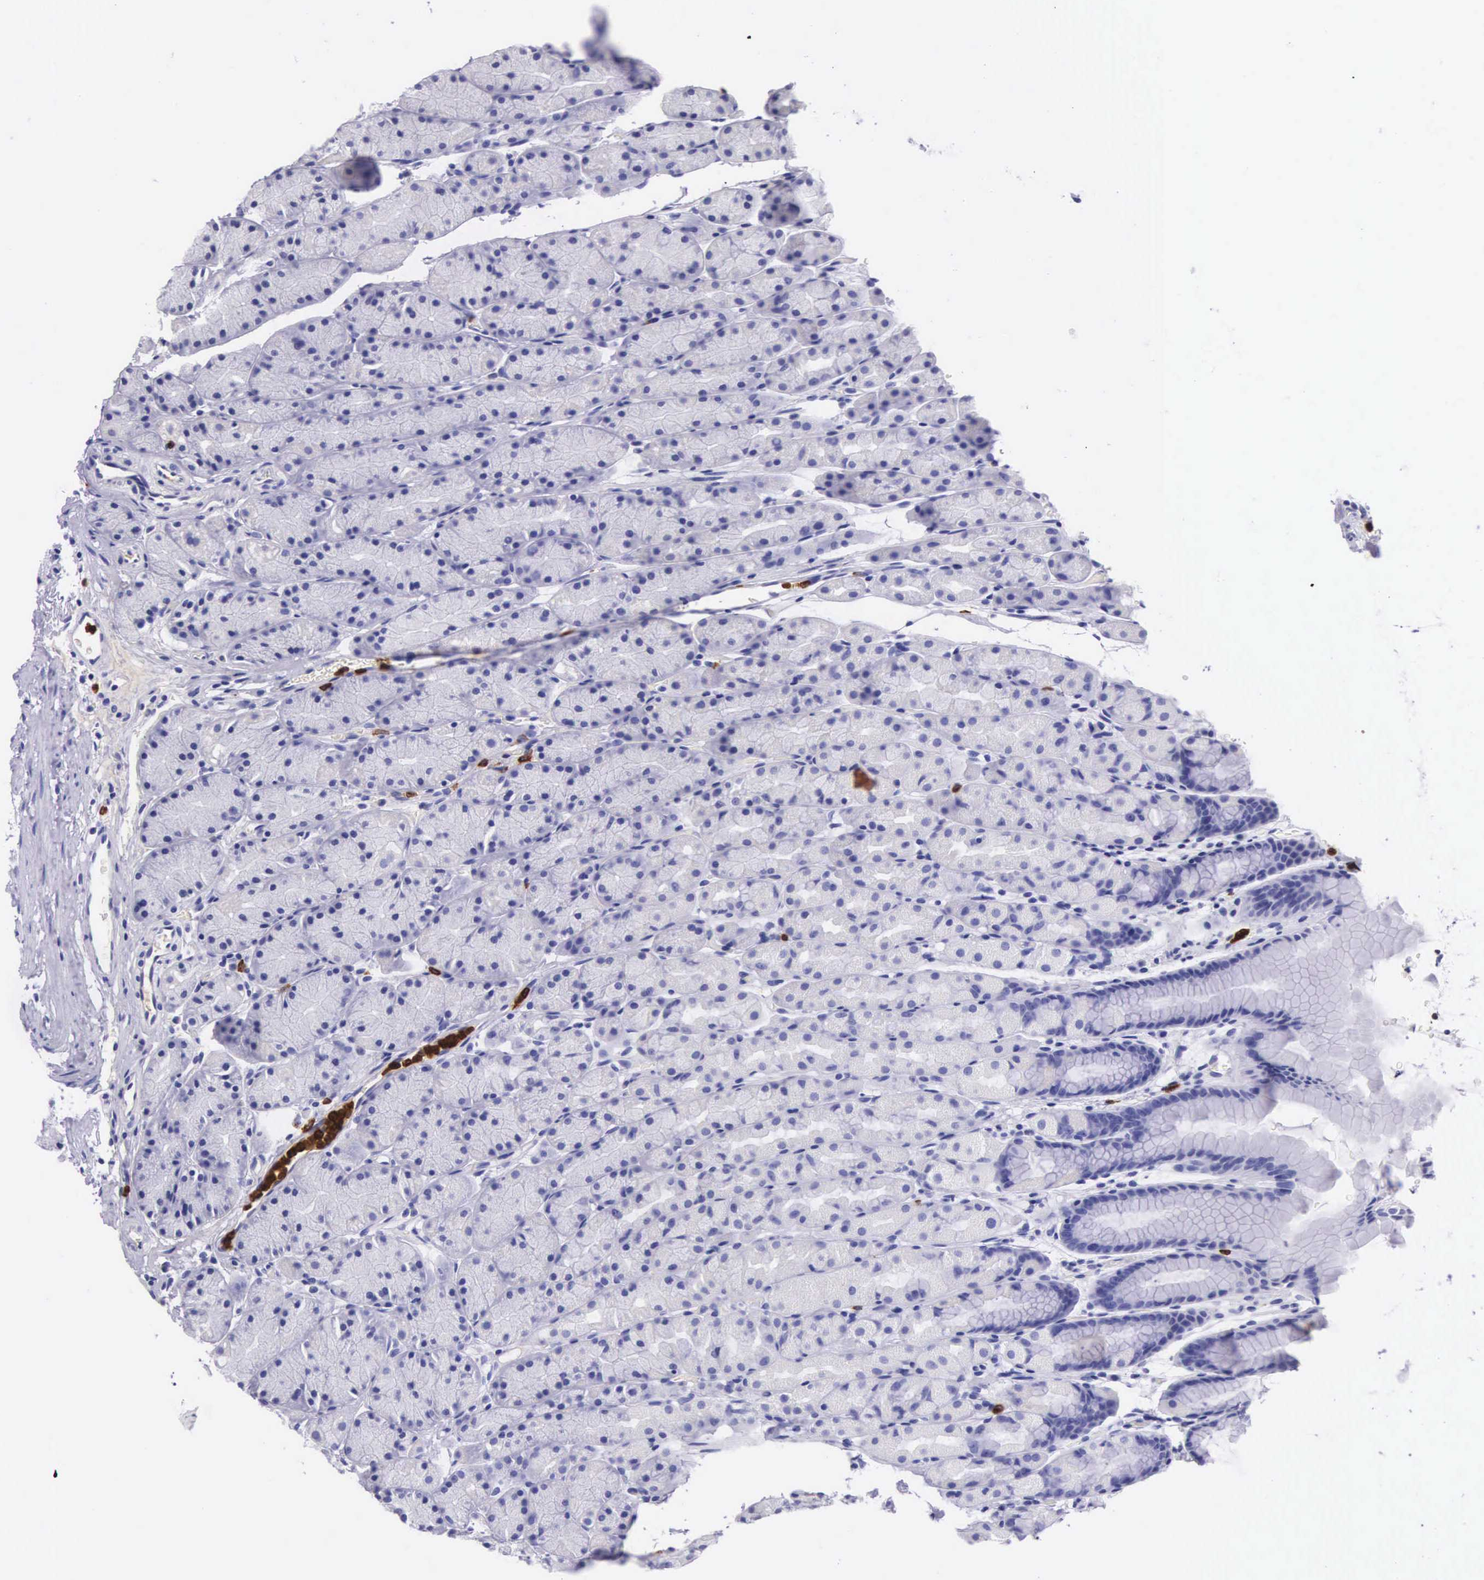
{"staining": {"intensity": "negative", "quantity": "none", "location": "none"}, "tissue": "stomach", "cell_type": "Glandular cells", "image_type": "normal", "snomed": [{"axis": "morphology", "description": "Normal tissue, NOS"}, {"axis": "topography", "description": "Esophagus"}, {"axis": "topography", "description": "Stomach, upper"}], "caption": "High magnification brightfield microscopy of unremarkable stomach stained with DAB (3,3'-diaminobenzidine) (brown) and counterstained with hematoxylin (blue): glandular cells show no significant staining. (Stains: DAB (3,3'-diaminobenzidine) IHC with hematoxylin counter stain, Microscopy: brightfield microscopy at high magnification).", "gene": "FCN1", "patient": {"sex": "male", "age": 47}}